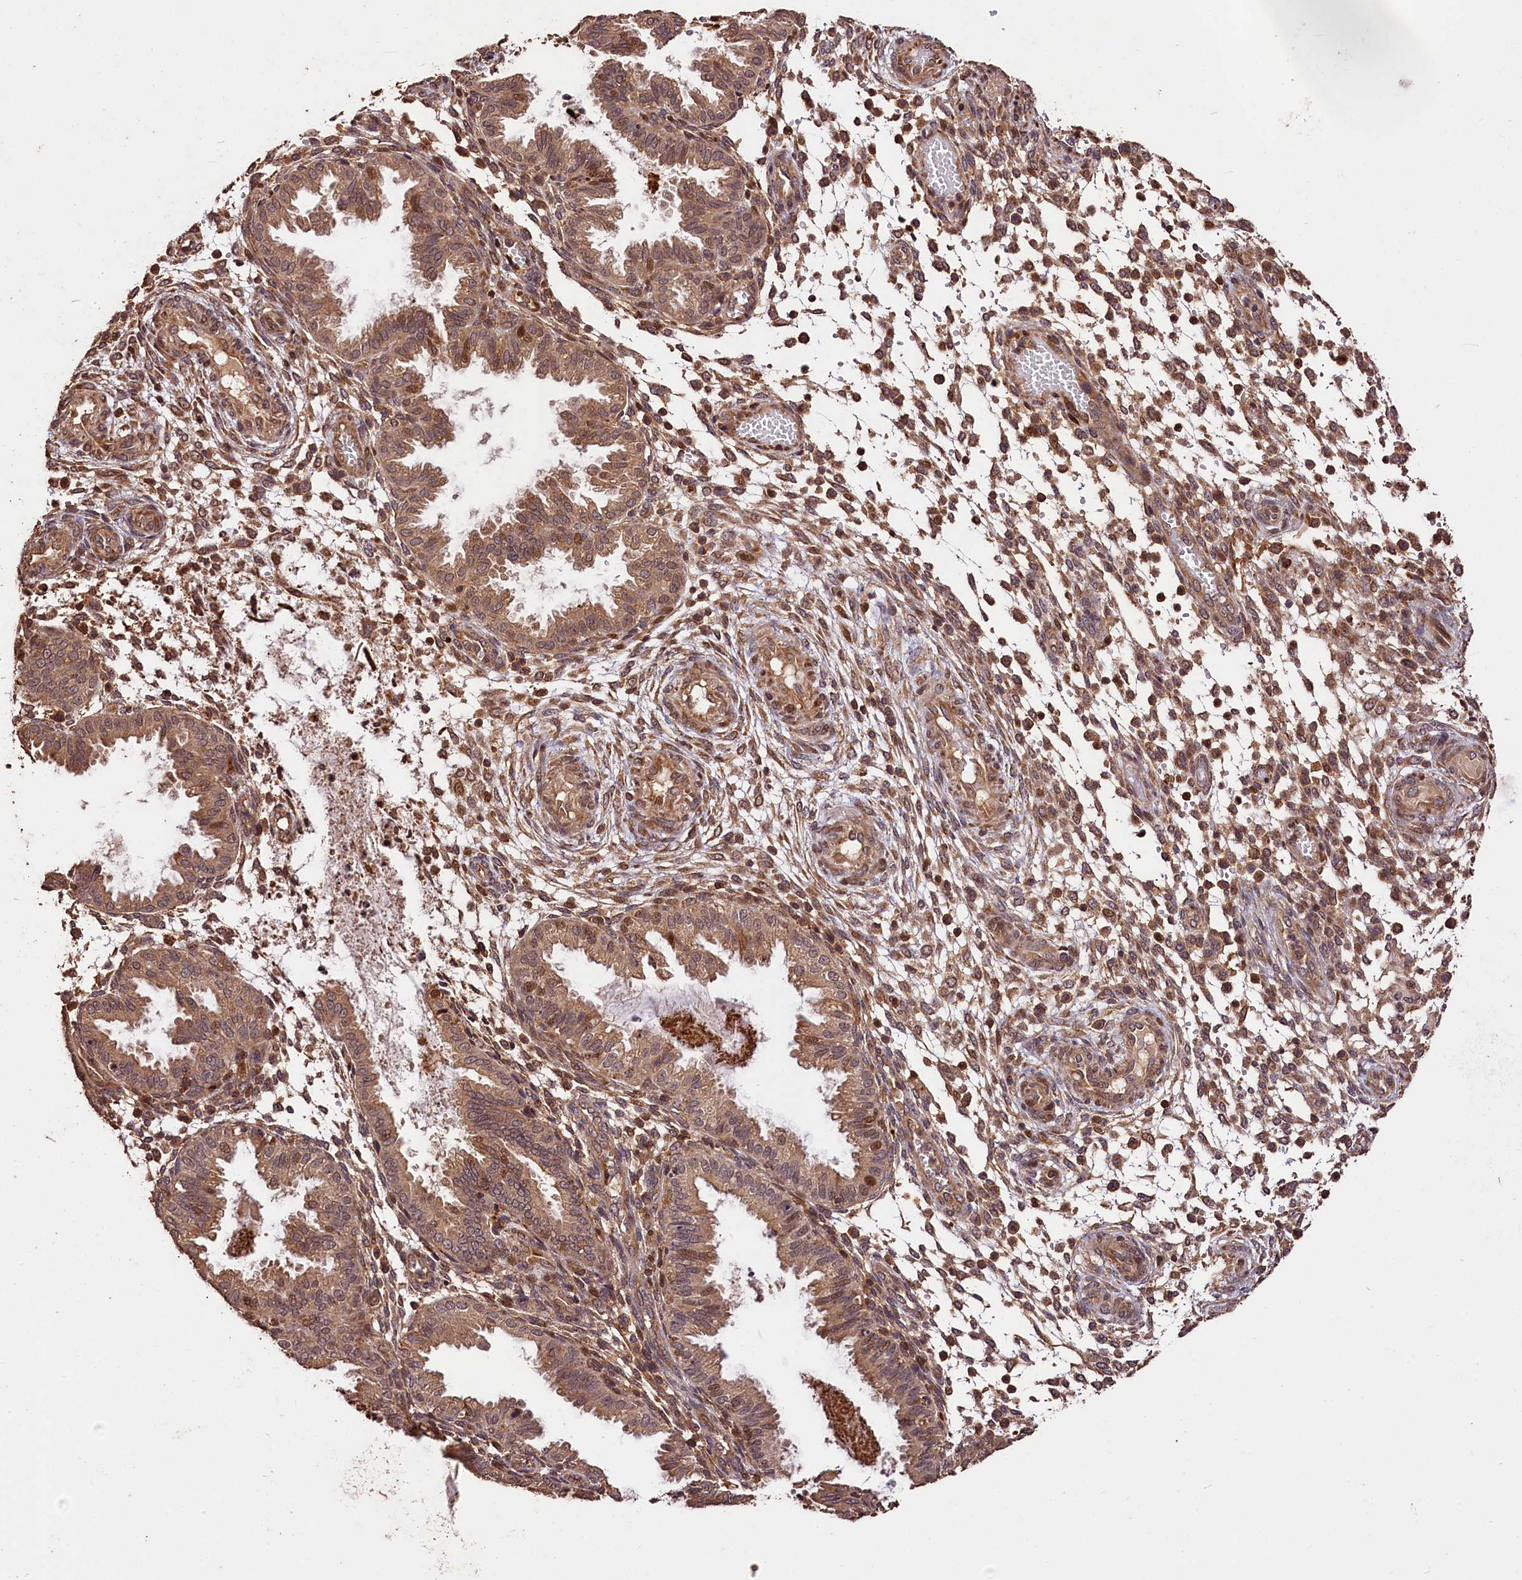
{"staining": {"intensity": "moderate", "quantity": ">75%", "location": "cytoplasmic/membranous,nuclear"}, "tissue": "endometrium", "cell_type": "Cells in endometrial stroma", "image_type": "normal", "snomed": [{"axis": "morphology", "description": "Normal tissue, NOS"}, {"axis": "topography", "description": "Endometrium"}], "caption": "DAB immunohistochemical staining of unremarkable human endometrium displays moderate cytoplasmic/membranous,nuclear protein expression in approximately >75% of cells in endometrial stroma. The staining is performed using DAB (3,3'-diaminobenzidine) brown chromogen to label protein expression. The nuclei are counter-stained blue using hematoxylin.", "gene": "KPTN", "patient": {"sex": "female", "age": 33}}